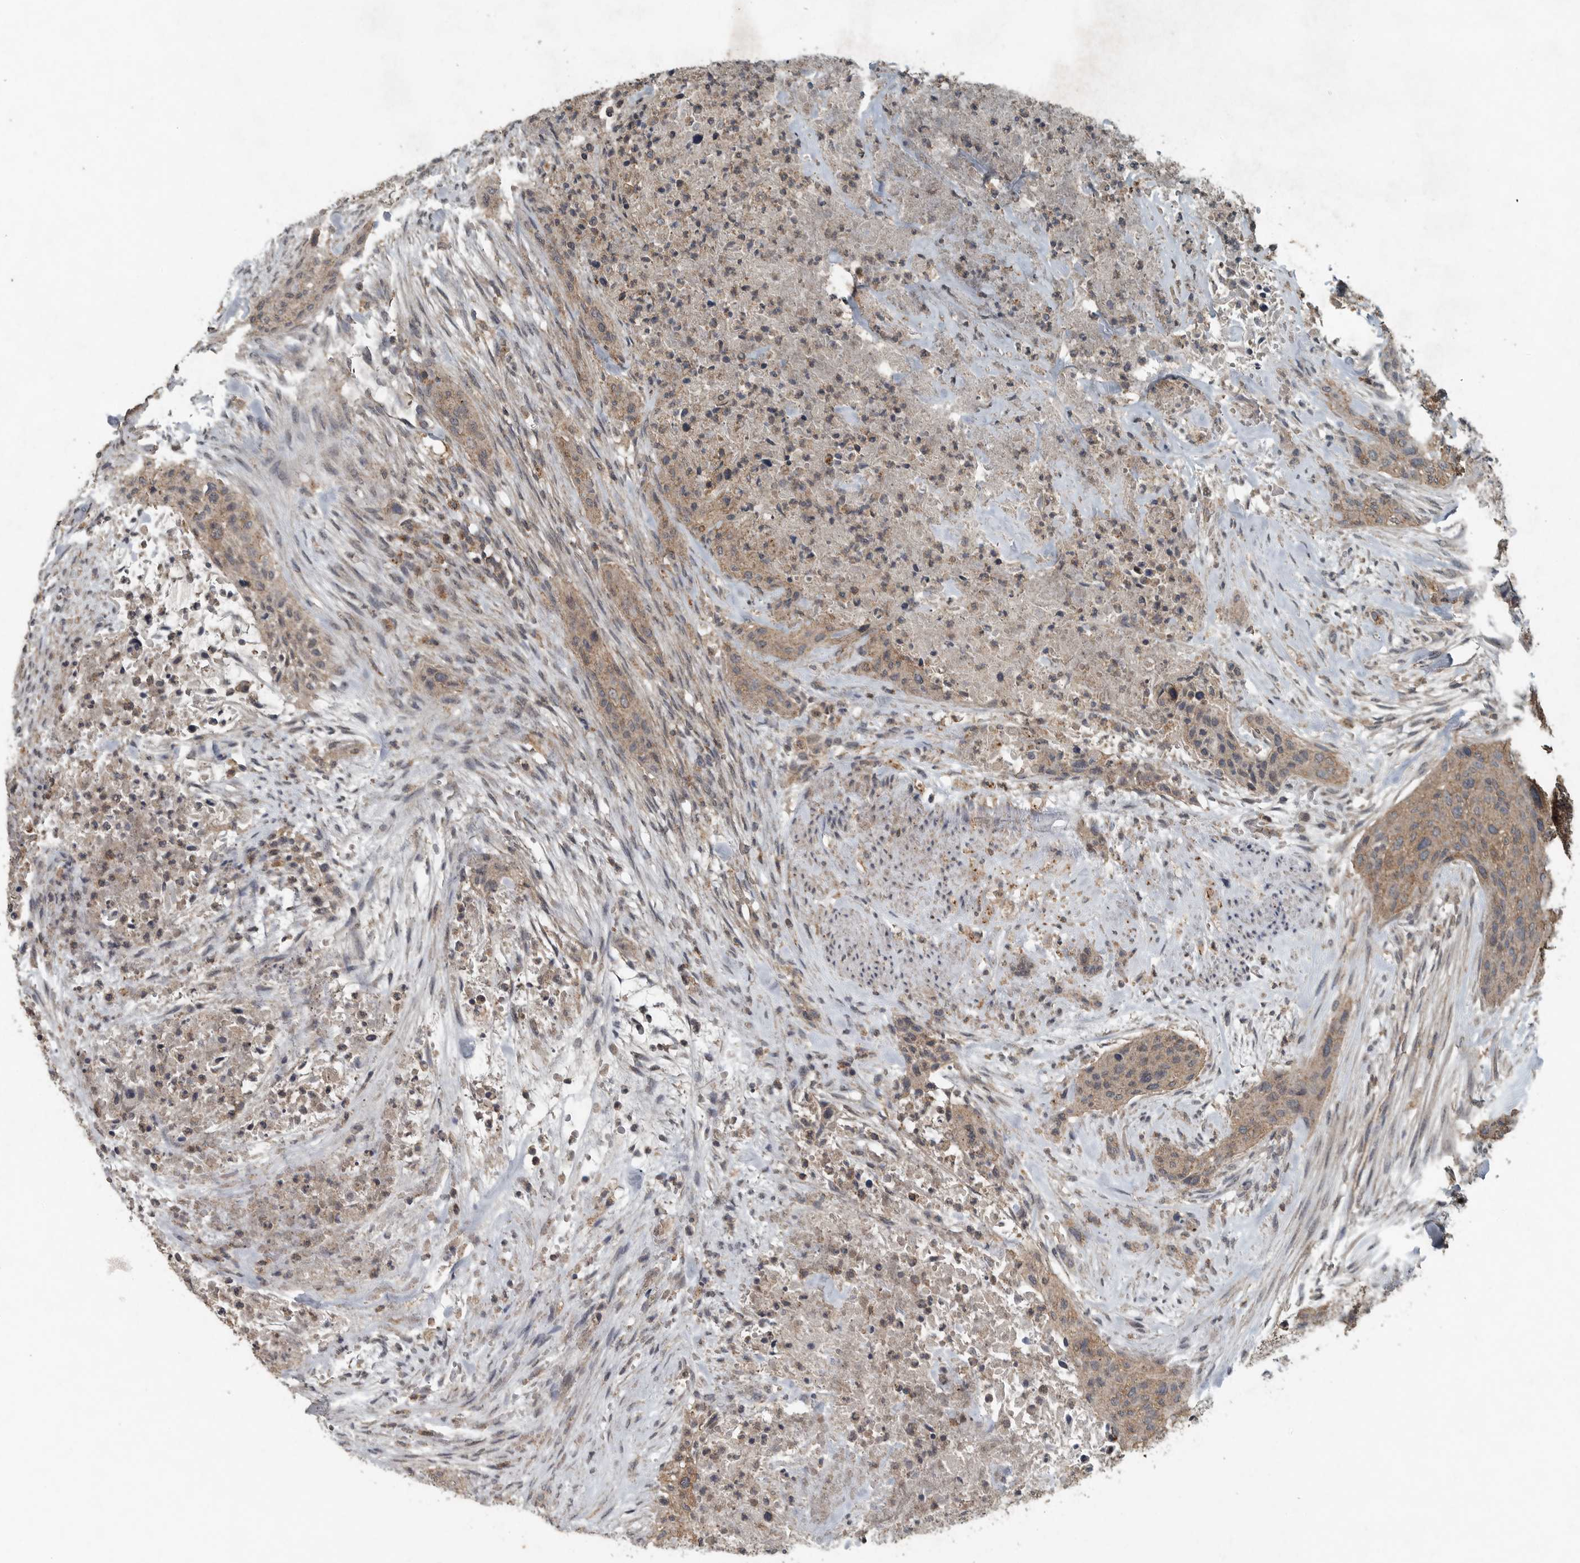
{"staining": {"intensity": "weak", "quantity": ">75%", "location": "cytoplasmic/membranous"}, "tissue": "urothelial cancer", "cell_type": "Tumor cells", "image_type": "cancer", "snomed": [{"axis": "morphology", "description": "Urothelial carcinoma, High grade"}, {"axis": "topography", "description": "Urinary bladder"}], "caption": "Protein staining of urothelial carcinoma (high-grade) tissue demonstrates weak cytoplasmic/membranous expression in about >75% of tumor cells.", "gene": "IL6ST", "patient": {"sex": "male", "age": 35}}